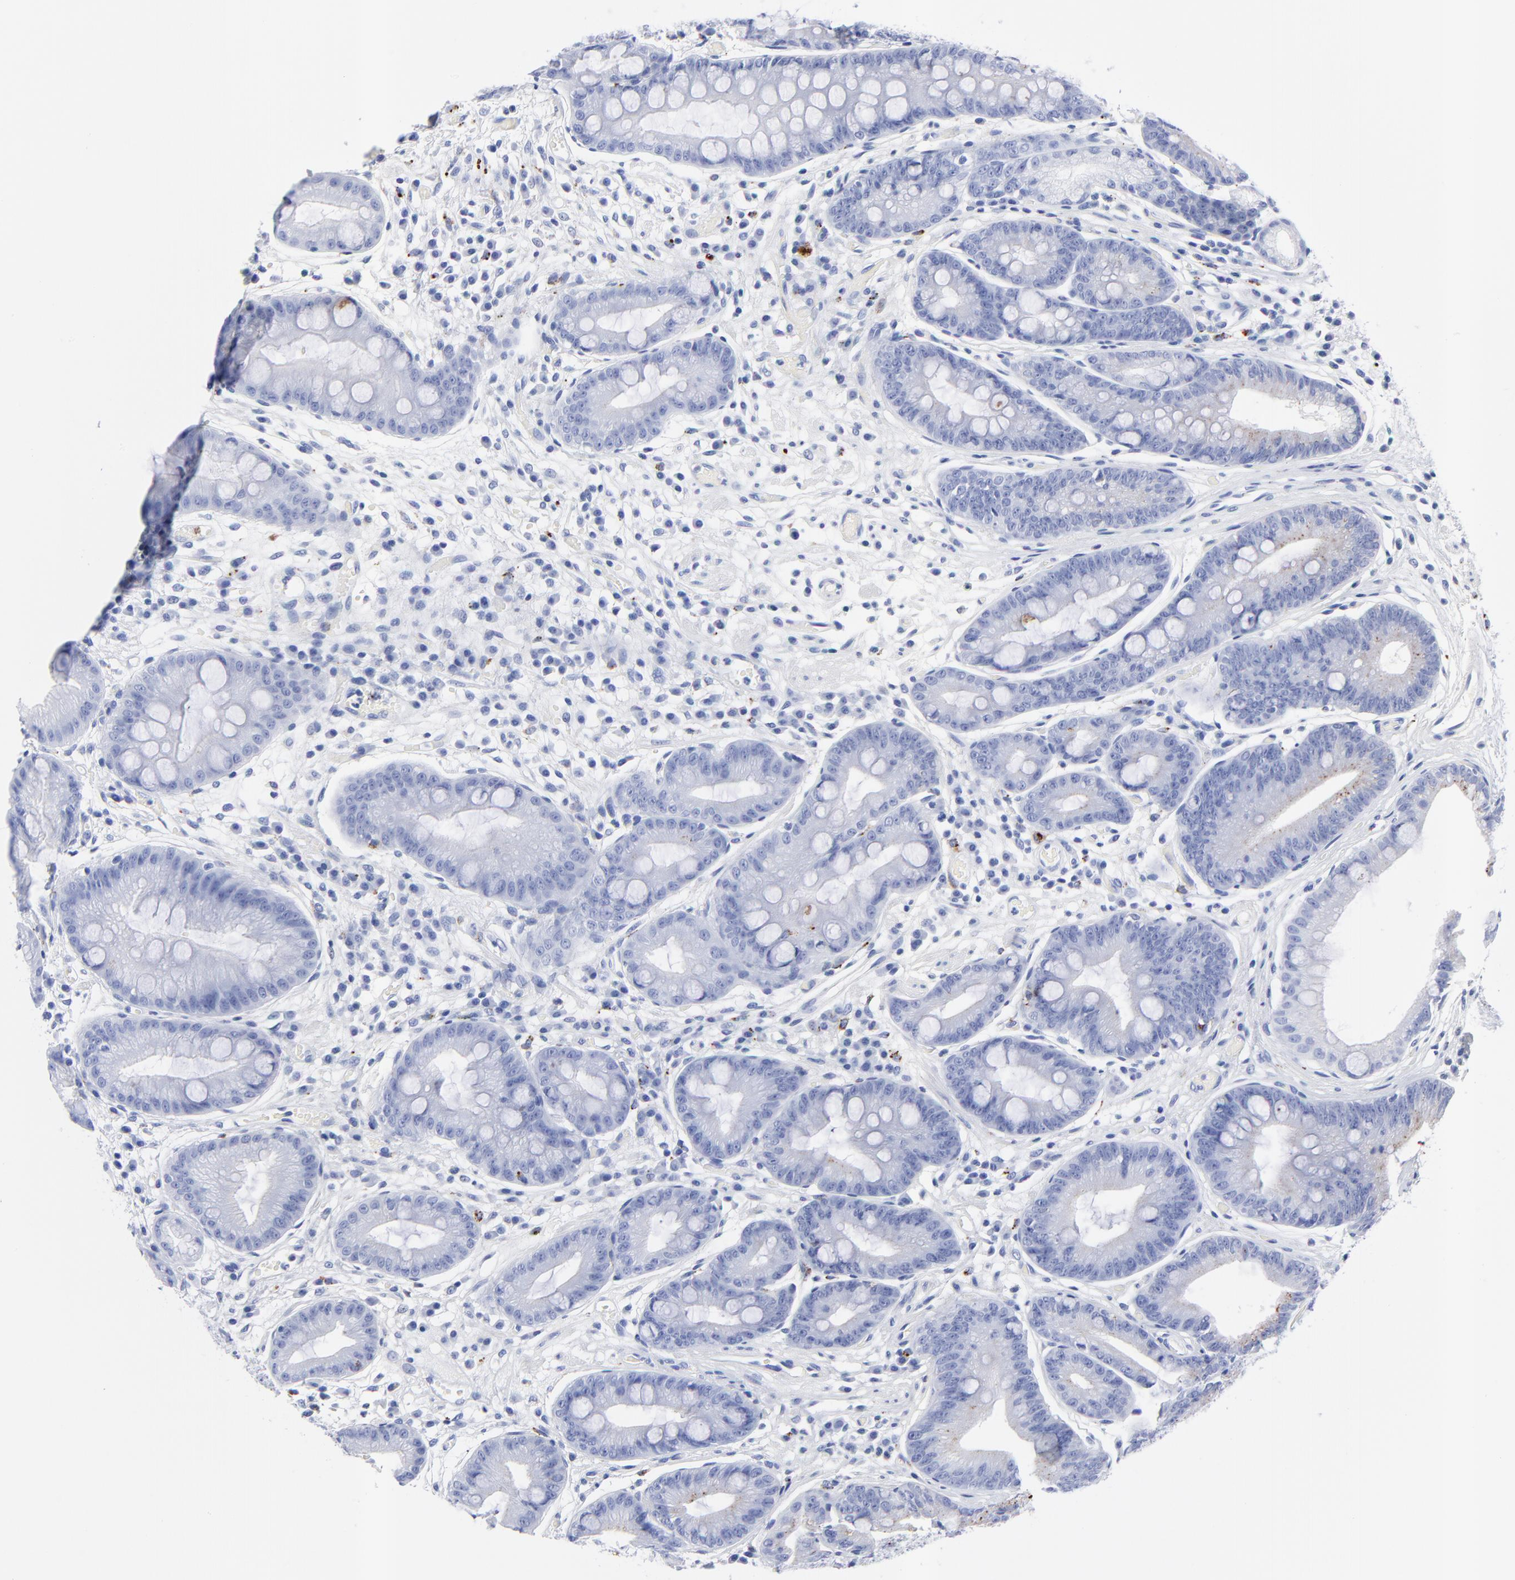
{"staining": {"intensity": "negative", "quantity": "none", "location": "none"}, "tissue": "stomach", "cell_type": "Glandular cells", "image_type": "normal", "snomed": [{"axis": "morphology", "description": "Normal tissue, NOS"}, {"axis": "morphology", "description": "Inflammation, NOS"}, {"axis": "topography", "description": "Stomach, lower"}], "caption": "Histopathology image shows no significant protein positivity in glandular cells of benign stomach. The staining was performed using DAB to visualize the protein expression in brown, while the nuclei were stained in blue with hematoxylin (Magnification: 20x).", "gene": "CPVL", "patient": {"sex": "male", "age": 59}}